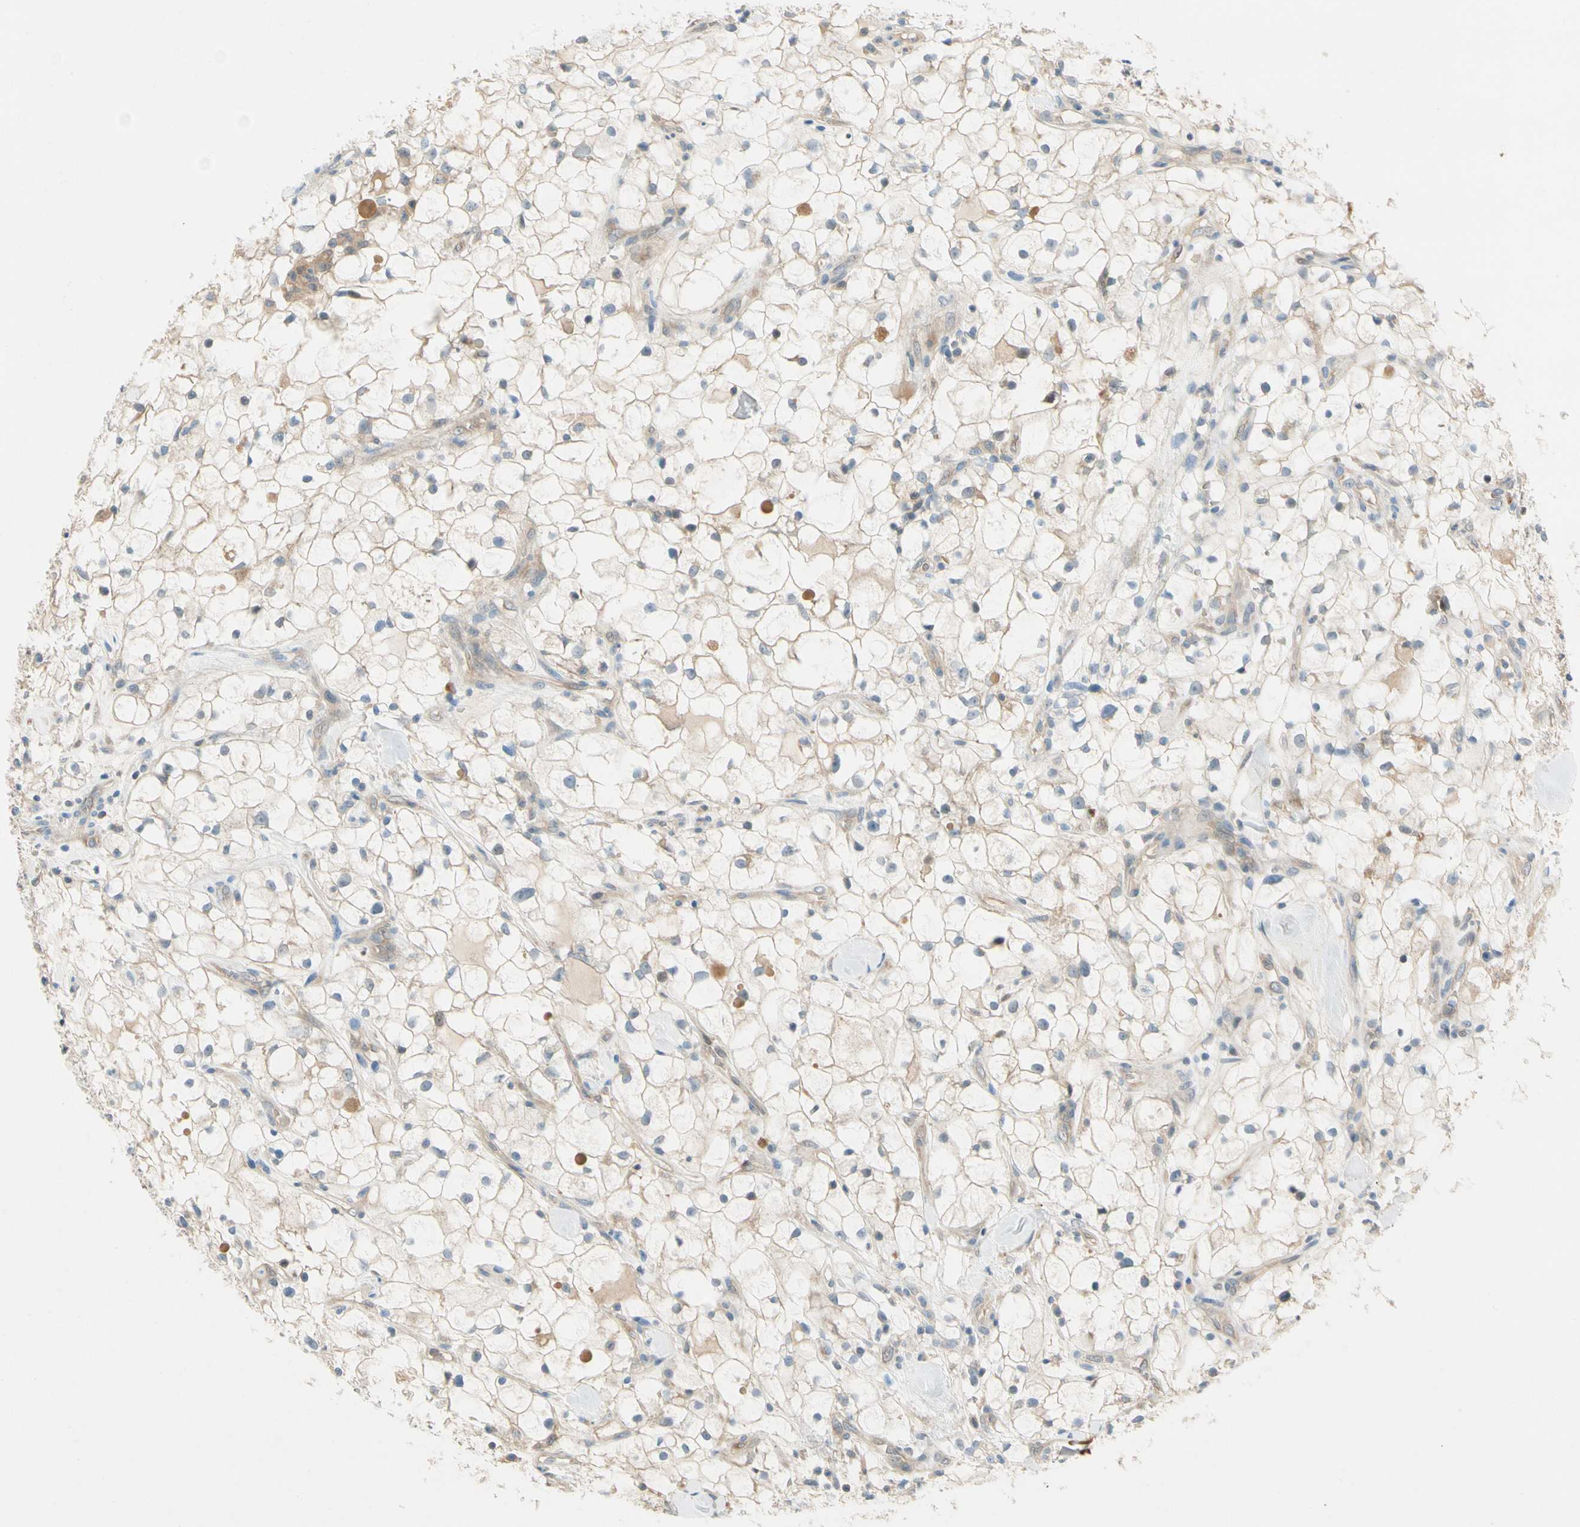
{"staining": {"intensity": "weak", "quantity": "<25%", "location": "cytoplasmic/membranous"}, "tissue": "renal cancer", "cell_type": "Tumor cells", "image_type": "cancer", "snomed": [{"axis": "morphology", "description": "Adenocarcinoma, NOS"}, {"axis": "topography", "description": "Kidney"}], "caption": "A high-resolution histopathology image shows IHC staining of adenocarcinoma (renal), which exhibits no significant expression in tumor cells. (DAB IHC with hematoxylin counter stain).", "gene": "WIPI1", "patient": {"sex": "female", "age": 60}}